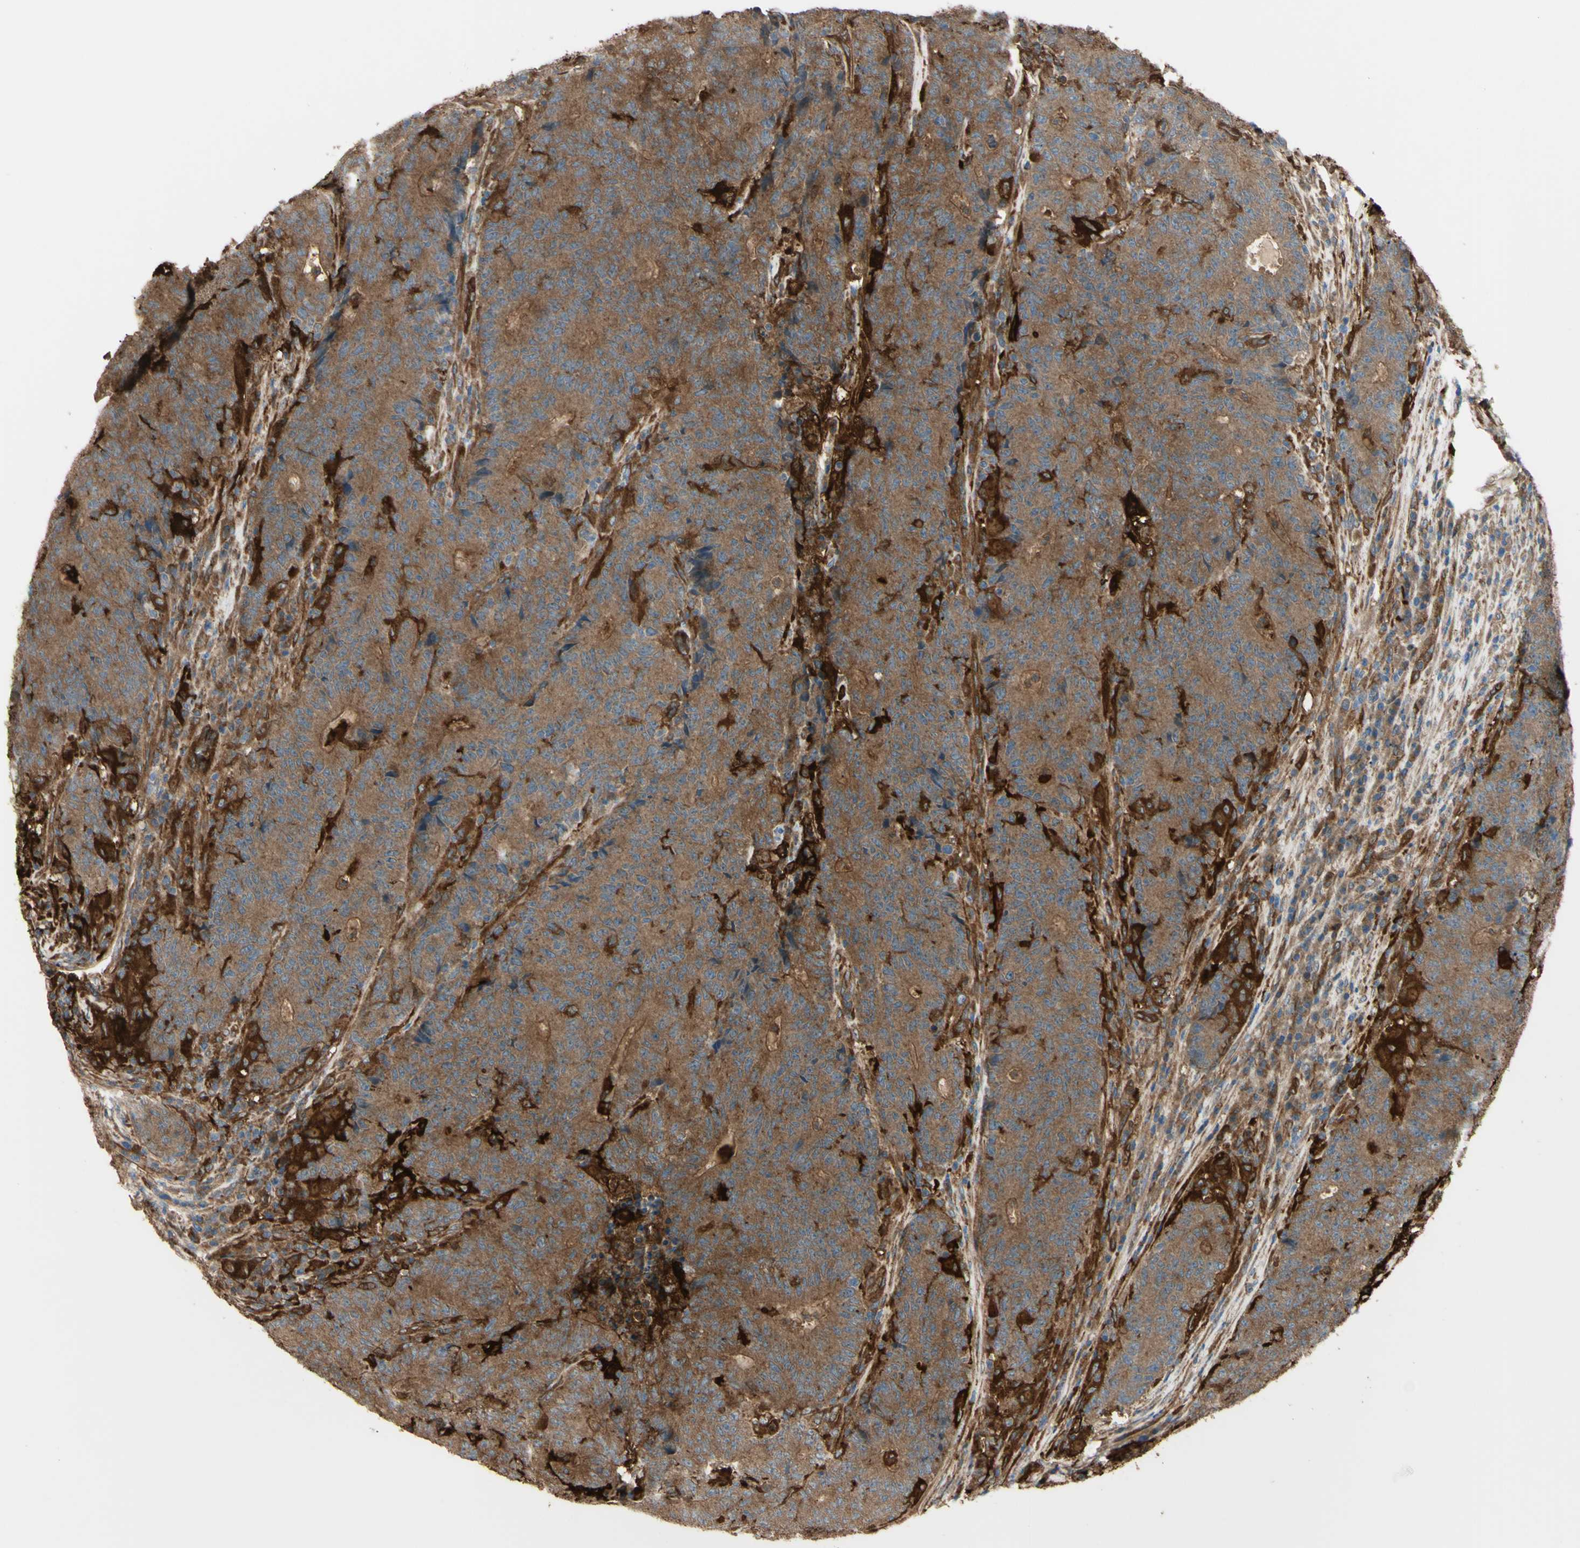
{"staining": {"intensity": "moderate", "quantity": ">75%", "location": "cytoplasmic/membranous"}, "tissue": "colorectal cancer", "cell_type": "Tumor cells", "image_type": "cancer", "snomed": [{"axis": "morphology", "description": "Normal tissue, NOS"}, {"axis": "morphology", "description": "Adenocarcinoma, NOS"}, {"axis": "topography", "description": "Colon"}], "caption": "Protein staining displays moderate cytoplasmic/membranous positivity in about >75% of tumor cells in adenocarcinoma (colorectal).", "gene": "PTPN12", "patient": {"sex": "female", "age": 75}}